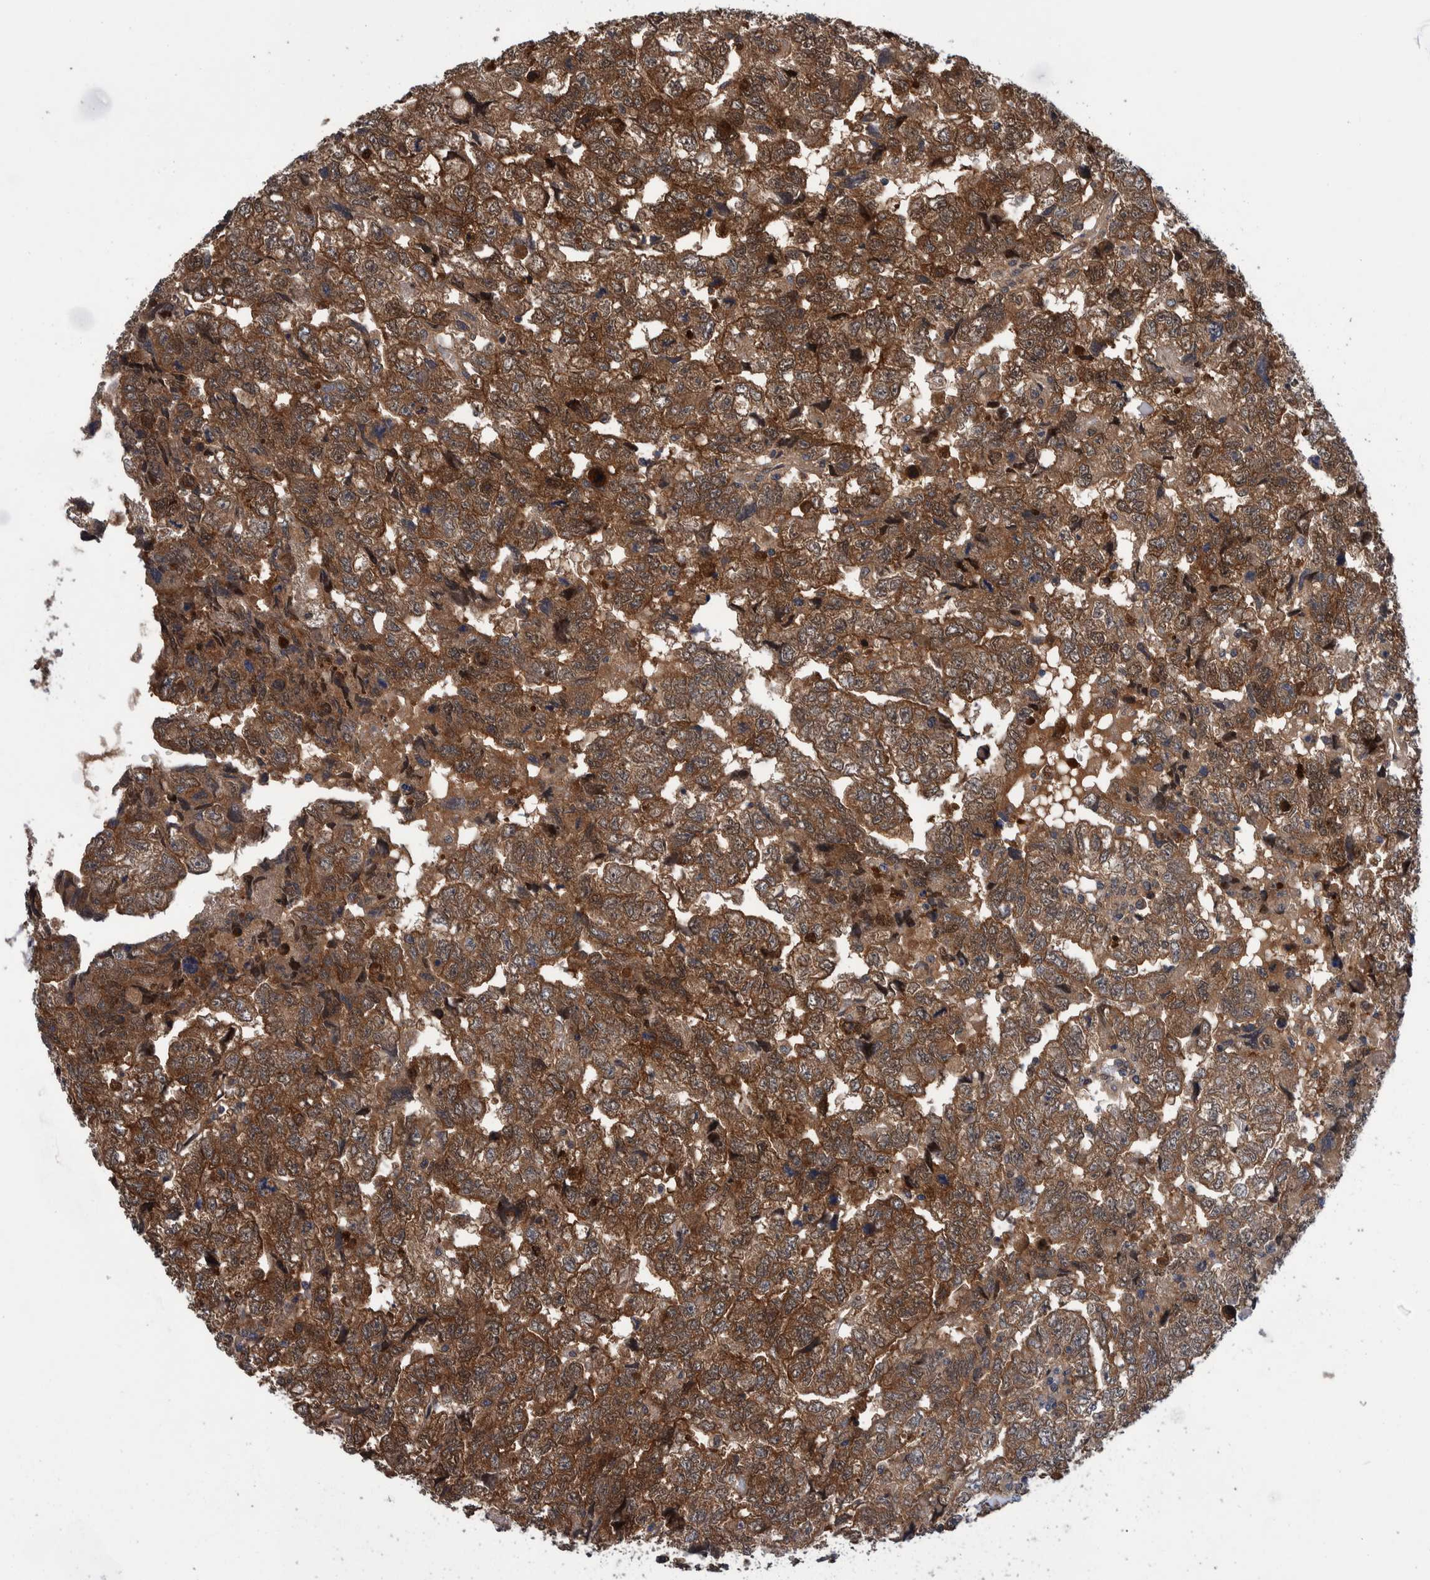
{"staining": {"intensity": "strong", "quantity": ">75%", "location": "cytoplasmic/membranous"}, "tissue": "testis cancer", "cell_type": "Tumor cells", "image_type": "cancer", "snomed": [{"axis": "morphology", "description": "Carcinoma, Embryonal, NOS"}, {"axis": "topography", "description": "Testis"}], "caption": "The immunohistochemical stain labels strong cytoplasmic/membranous positivity in tumor cells of testis embryonal carcinoma tissue.", "gene": "PFAS", "patient": {"sex": "male", "age": 36}}